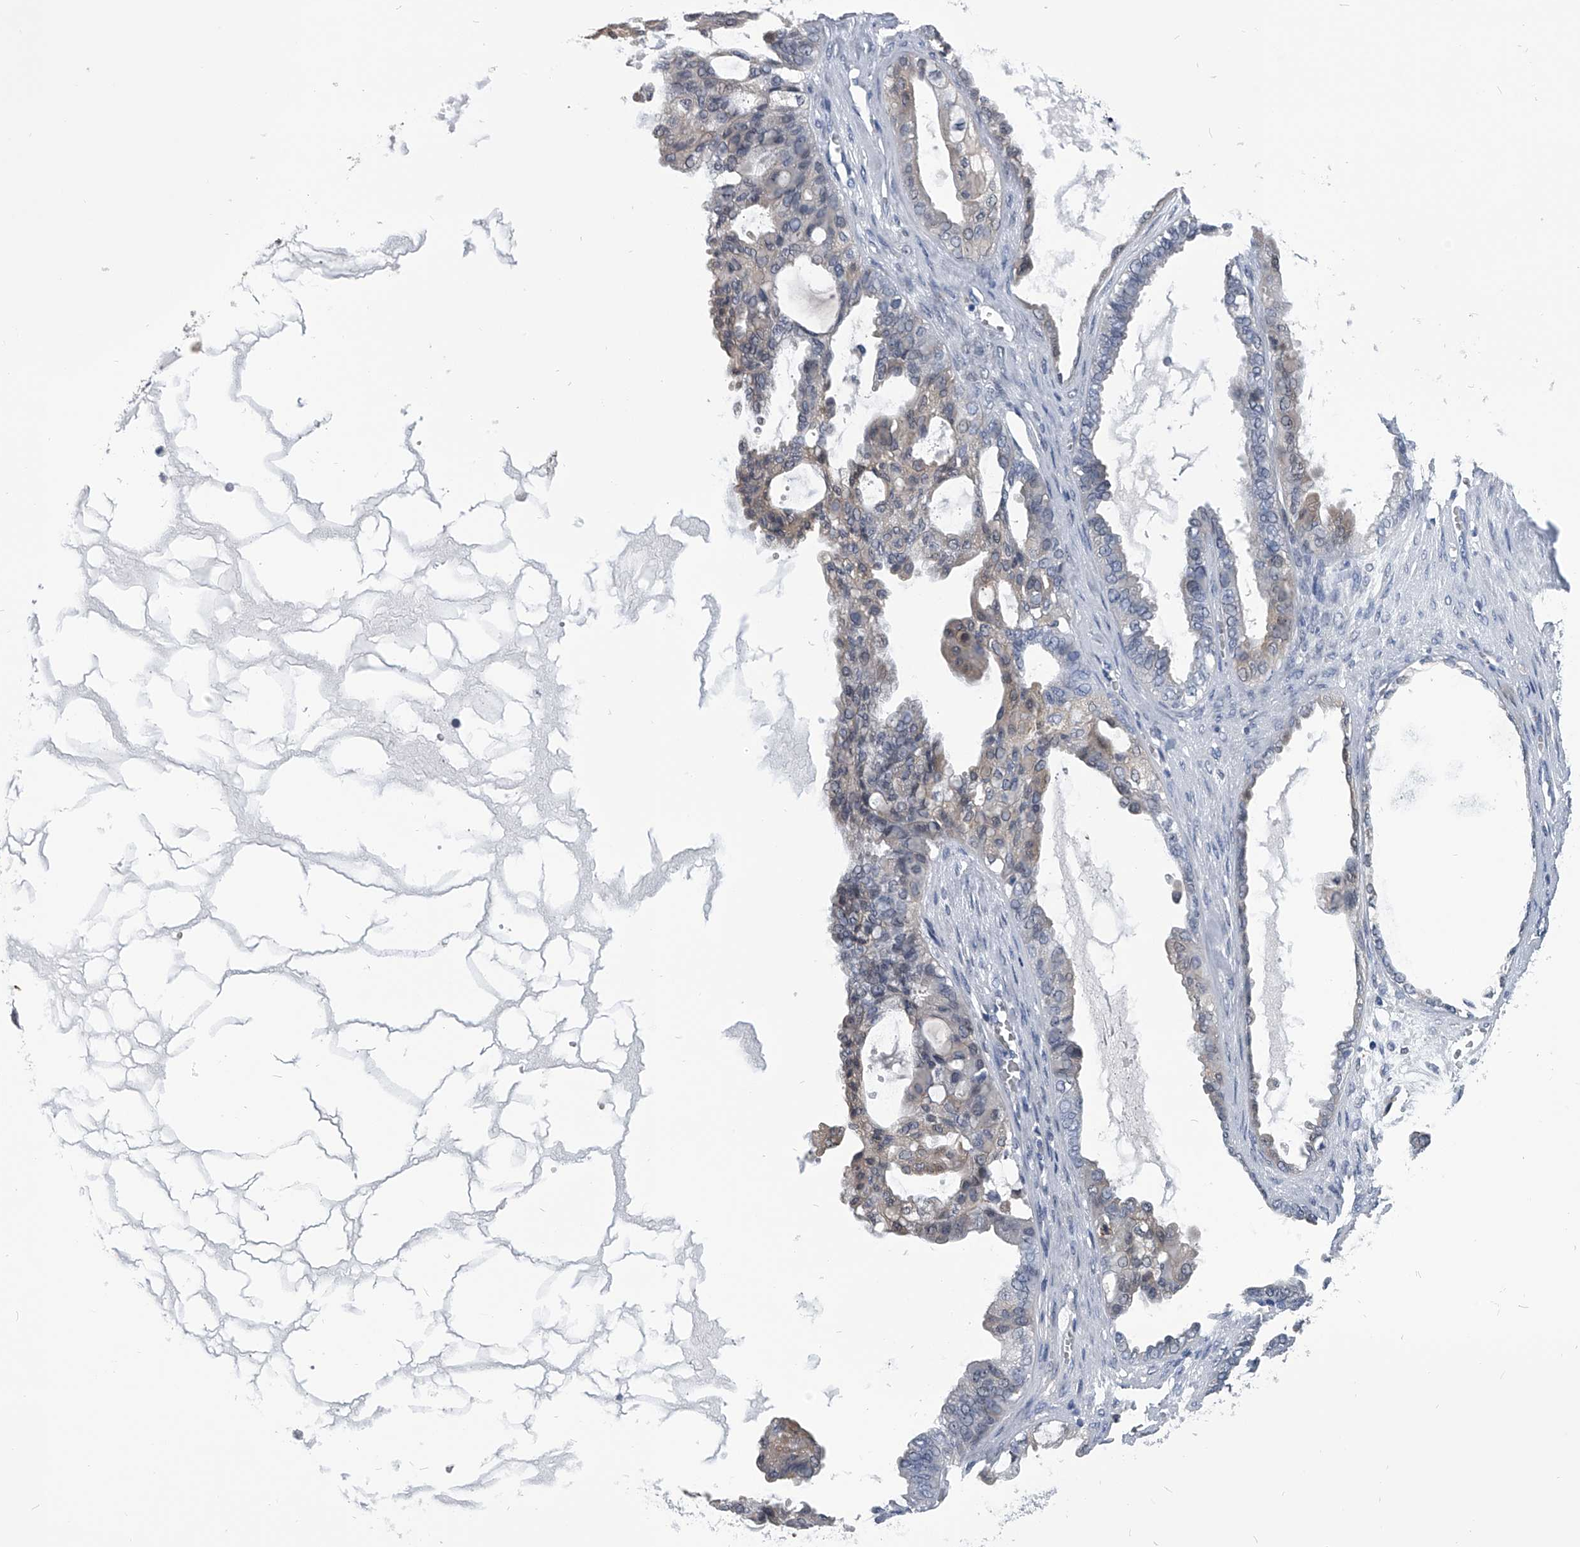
{"staining": {"intensity": "weak", "quantity": "25%-75%", "location": "cytoplasmic/membranous"}, "tissue": "ovarian cancer", "cell_type": "Tumor cells", "image_type": "cancer", "snomed": [{"axis": "morphology", "description": "Carcinoma, NOS"}, {"axis": "morphology", "description": "Carcinoma, endometroid"}, {"axis": "topography", "description": "Ovary"}], "caption": "IHC image of neoplastic tissue: human endometroid carcinoma (ovarian) stained using IHC exhibits low levels of weak protein expression localized specifically in the cytoplasmic/membranous of tumor cells, appearing as a cytoplasmic/membranous brown color.", "gene": "PDXK", "patient": {"sex": "female", "age": 50}}